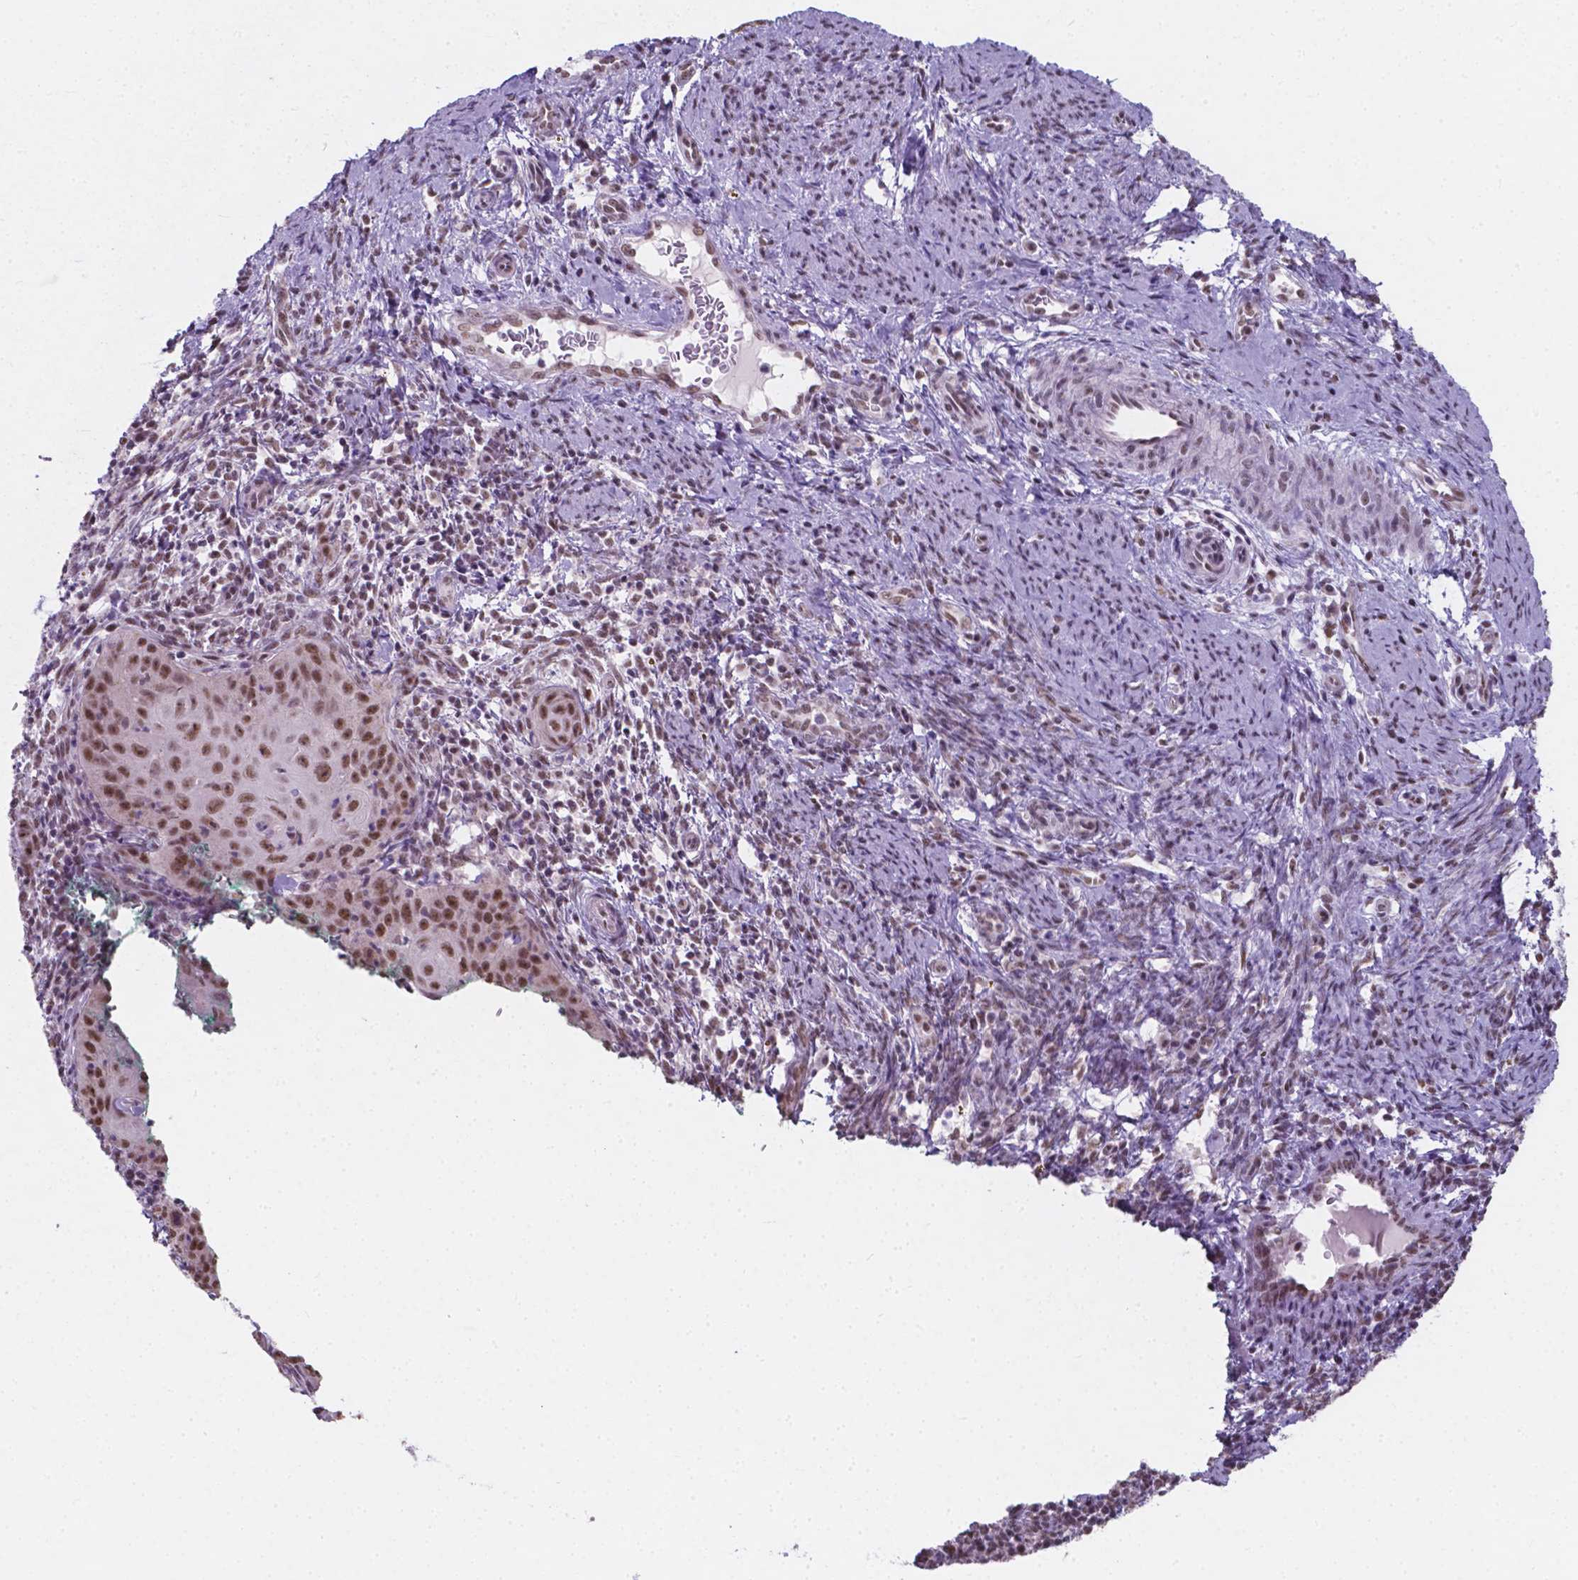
{"staining": {"intensity": "moderate", "quantity": ">75%", "location": "nuclear"}, "tissue": "cervical cancer", "cell_type": "Tumor cells", "image_type": "cancer", "snomed": [{"axis": "morphology", "description": "Squamous cell carcinoma, NOS"}, {"axis": "topography", "description": "Cervix"}], "caption": "Human squamous cell carcinoma (cervical) stained for a protein (brown) reveals moderate nuclear positive positivity in approximately >75% of tumor cells.", "gene": "BCAS2", "patient": {"sex": "female", "age": 30}}